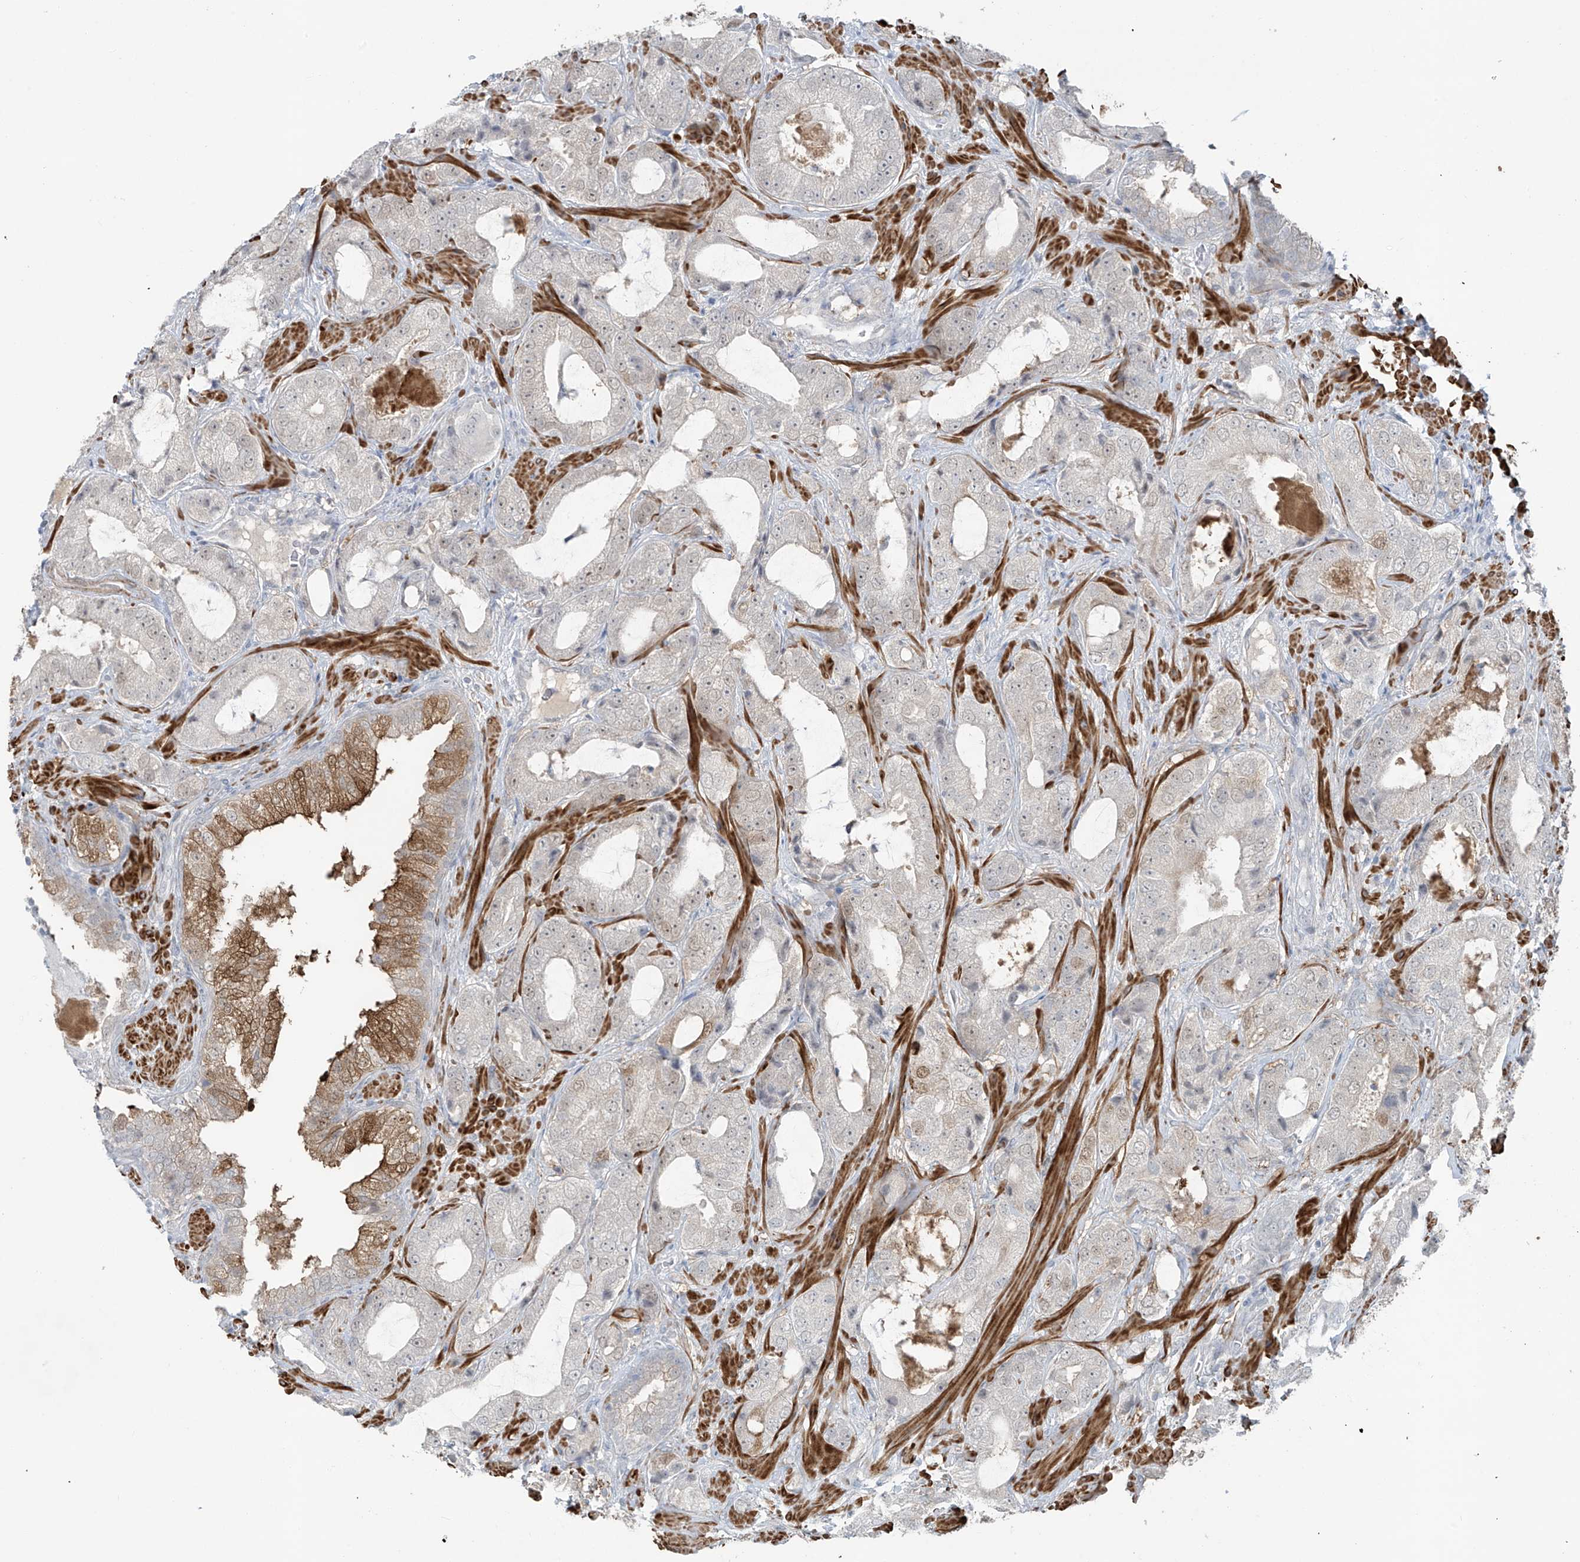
{"staining": {"intensity": "weak", "quantity": "<25%", "location": "cytoplasmic/membranous"}, "tissue": "prostate cancer", "cell_type": "Tumor cells", "image_type": "cancer", "snomed": [{"axis": "morphology", "description": "Normal tissue, NOS"}, {"axis": "morphology", "description": "Adenocarcinoma, High grade"}, {"axis": "topography", "description": "Prostate"}, {"axis": "topography", "description": "Peripheral nerve tissue"}], "caption": "Protein analysis of prostate high-grade adenocarcinoma shows no significant staining in tumor cells.", "gene": "RASGEF1A", "patient": {"sex": "male", "age": 59}}